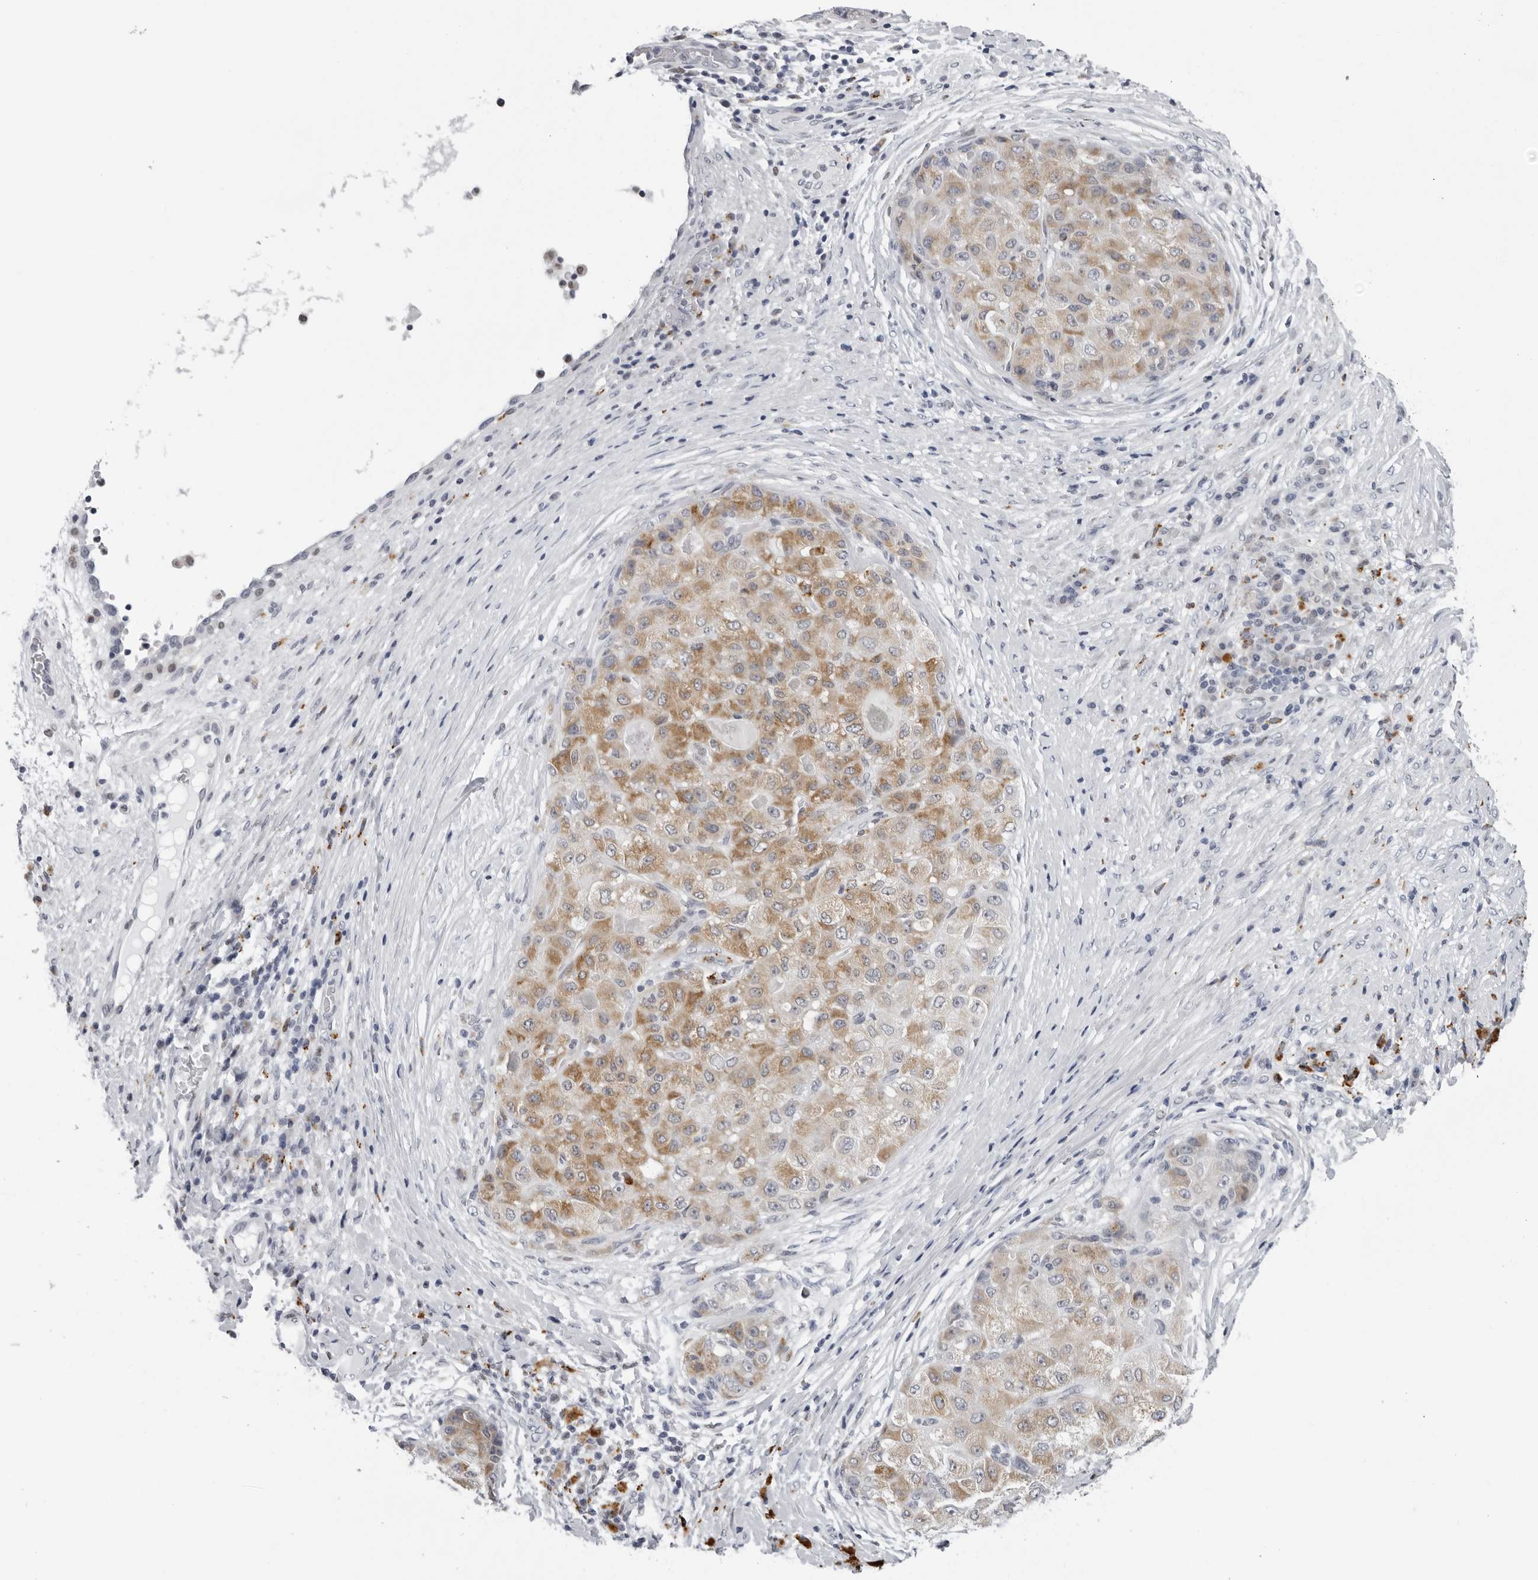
{"staining": {"intensity": "moderate", "quantity": ">75%", "location": "cytoplasmic/membranous"}, "tissue": "liver cancer", "cell_type": "Tumor cells", "image_type": "cancer", "snomed": [{"axis": "morphology", "description": "Carcinoma, Hepatocellular, NOS"}, {"axis": "topography", "description": "Liver"}], "caption": "This image exhibits liver cancer stained with IHC to label a protein in brown. The cytoplasmic/membranous of tumor cells show moderate positivity for the protein. Nuclei are counter-stained blue.", "gene": "CPT2", "patient": {"sex": "male", "age": 80}}